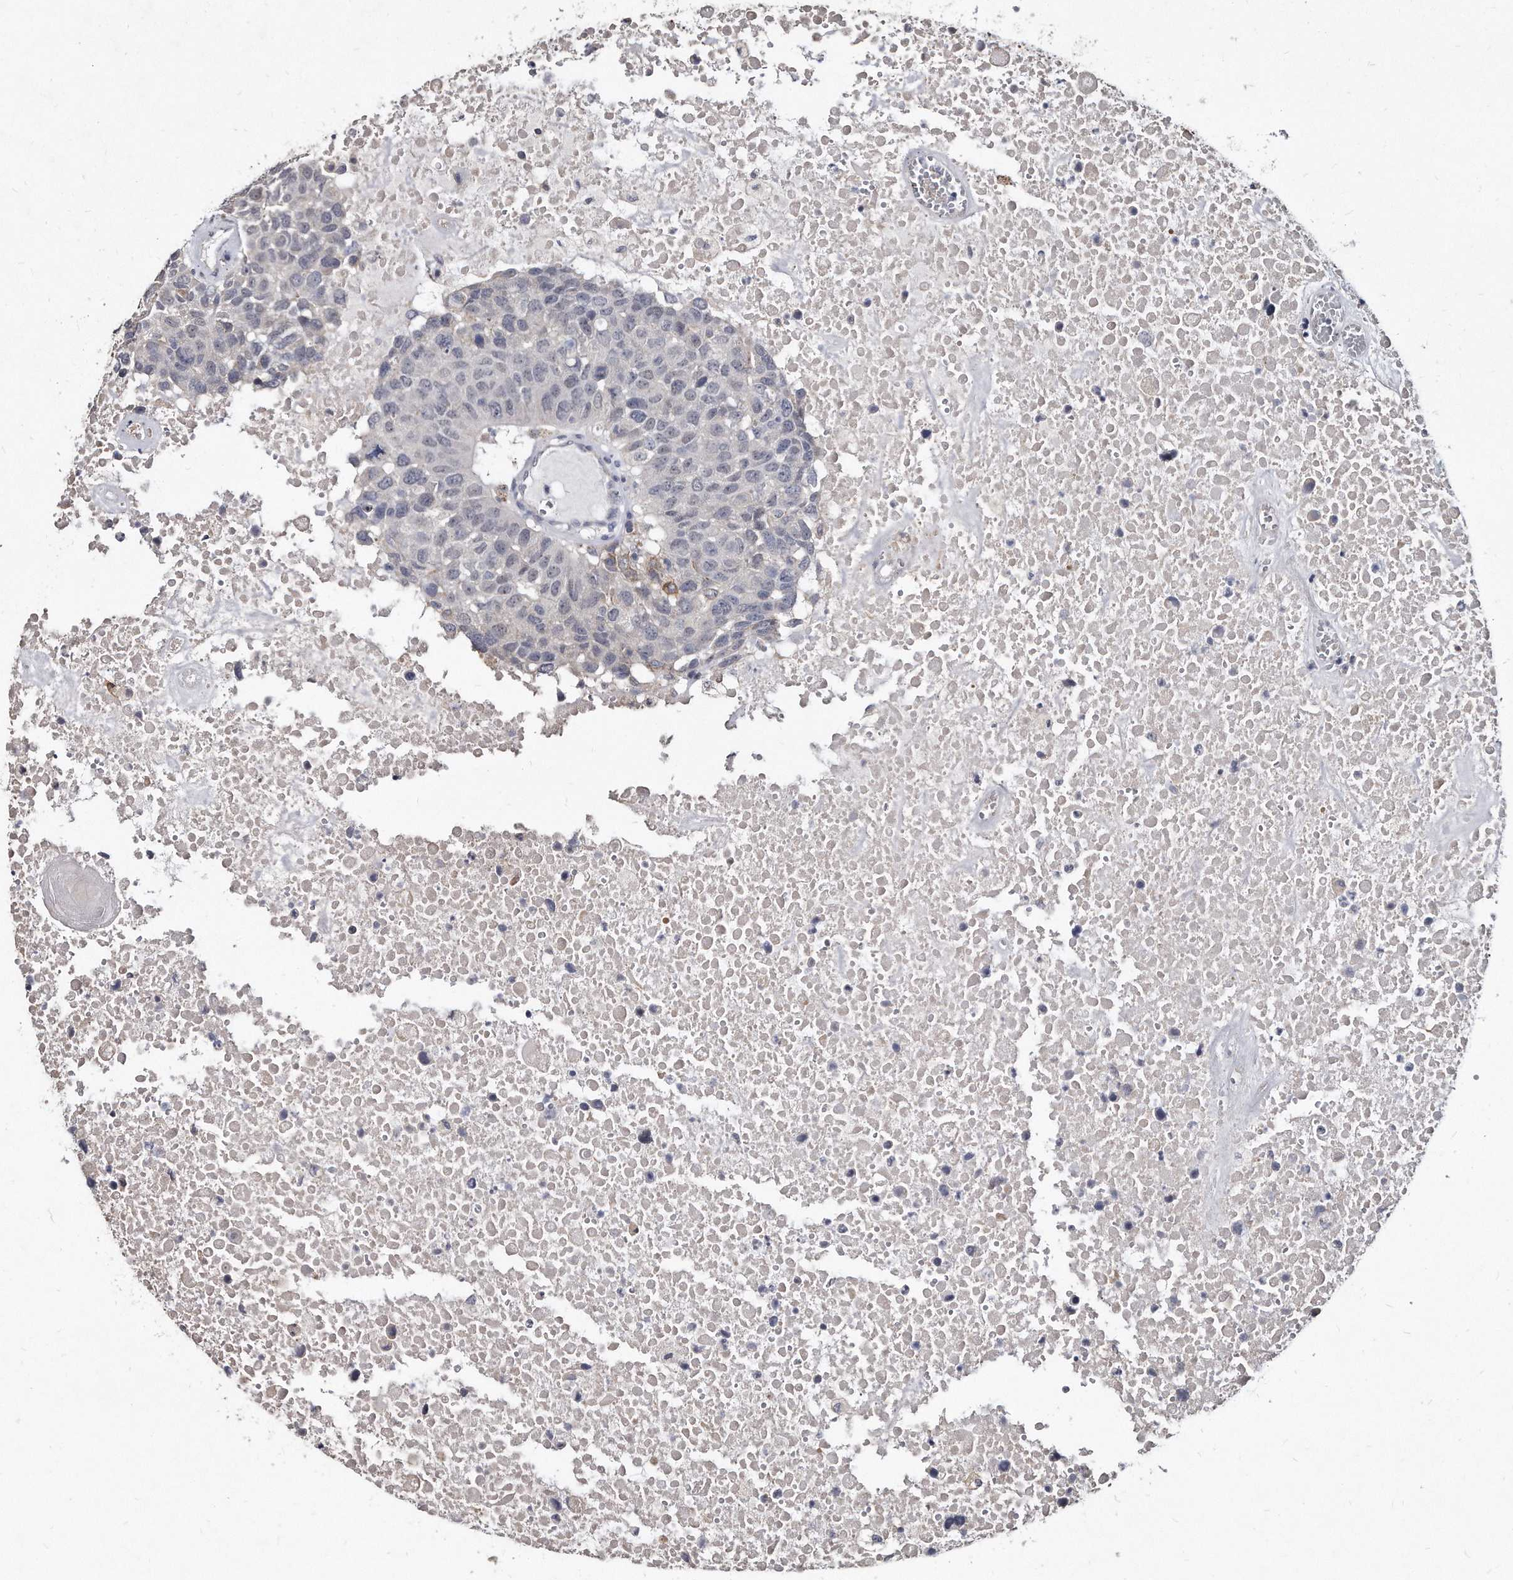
{"staining": {"intensity": "negative", "quantity": "none", "location": "none"}, "tissue": "head and neck cancer", "cell_type": "Tumor cells", "image_type": "cancer", "snomed": [{"axis": "morphology", "description": "Squamous cell carcinoma, NOS"}, {"axis": "topography", "description": "Head-Neck"}], "caption": "This is an immunohistochemistry micrograph of head and neck cancer (squamous cell carcinoma). There is no expression in tumor cells.", "gene": "KLHDC3", "patient": {"sex": "male", "age": 66}}